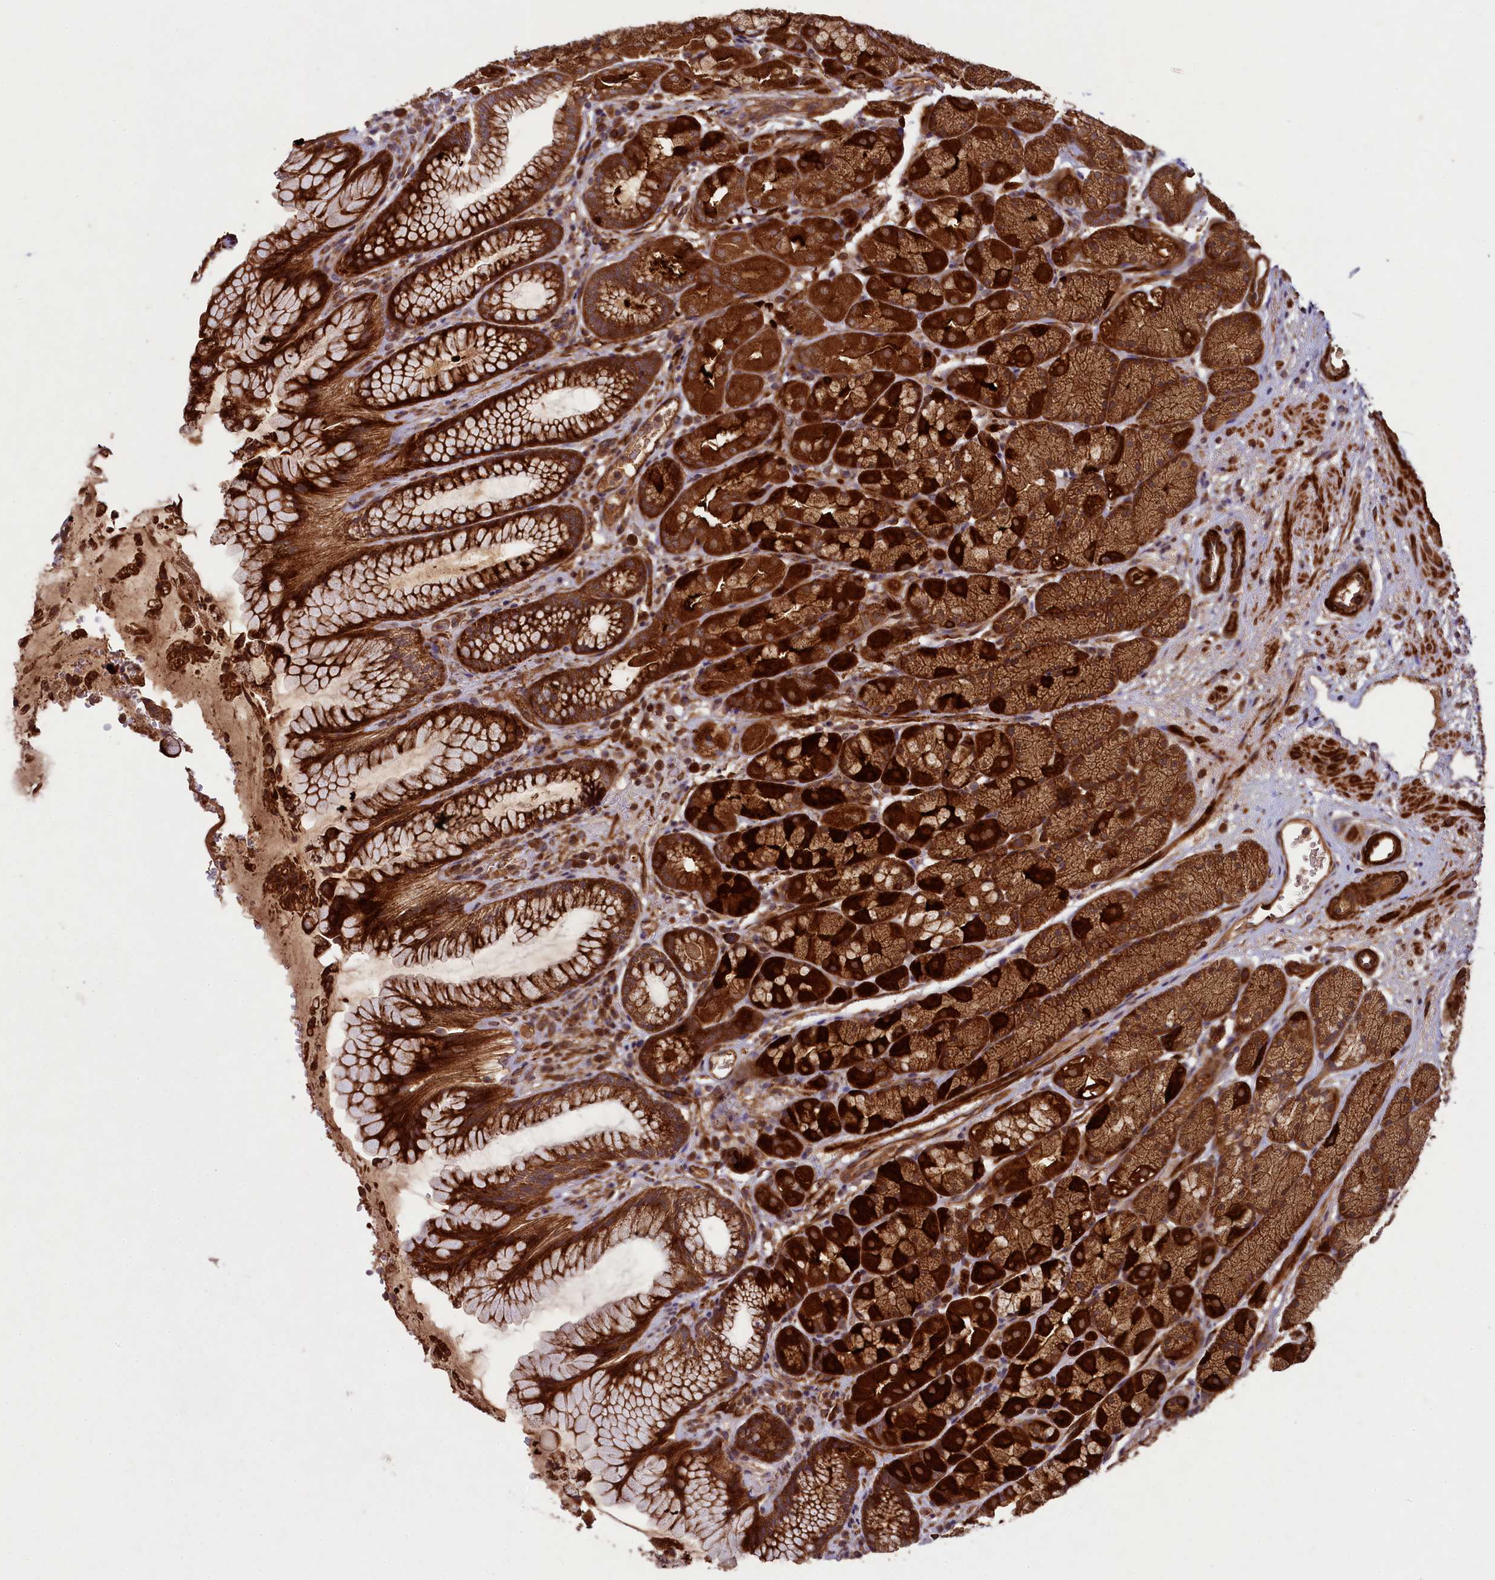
{"staining": {"intensity": "strong", "quantity": ">75%", "location": "cytoplasmic/membranous"}, "tissue": "stomach", "cell_type": "Glandular cells", "image_type": "normal", "snomed": [{"axis": "morphology", "description": "Normal tissue, NOS"}, {"axis": "topography", "description": "Stomach"}], "caption": "Stomach was stained to show a protein in brown. There is high levels of strong cytoplasmic/membranous positivity in approximately >75% of glandular cells. Using DAB (3,3'-diaminobenzidine) (brown) and hematoxylin (blue) stains, captured at high magnification using brightfield microscopy.", "gene": "CCDC102A", "patient": {"sex": "male", "age": 63}}